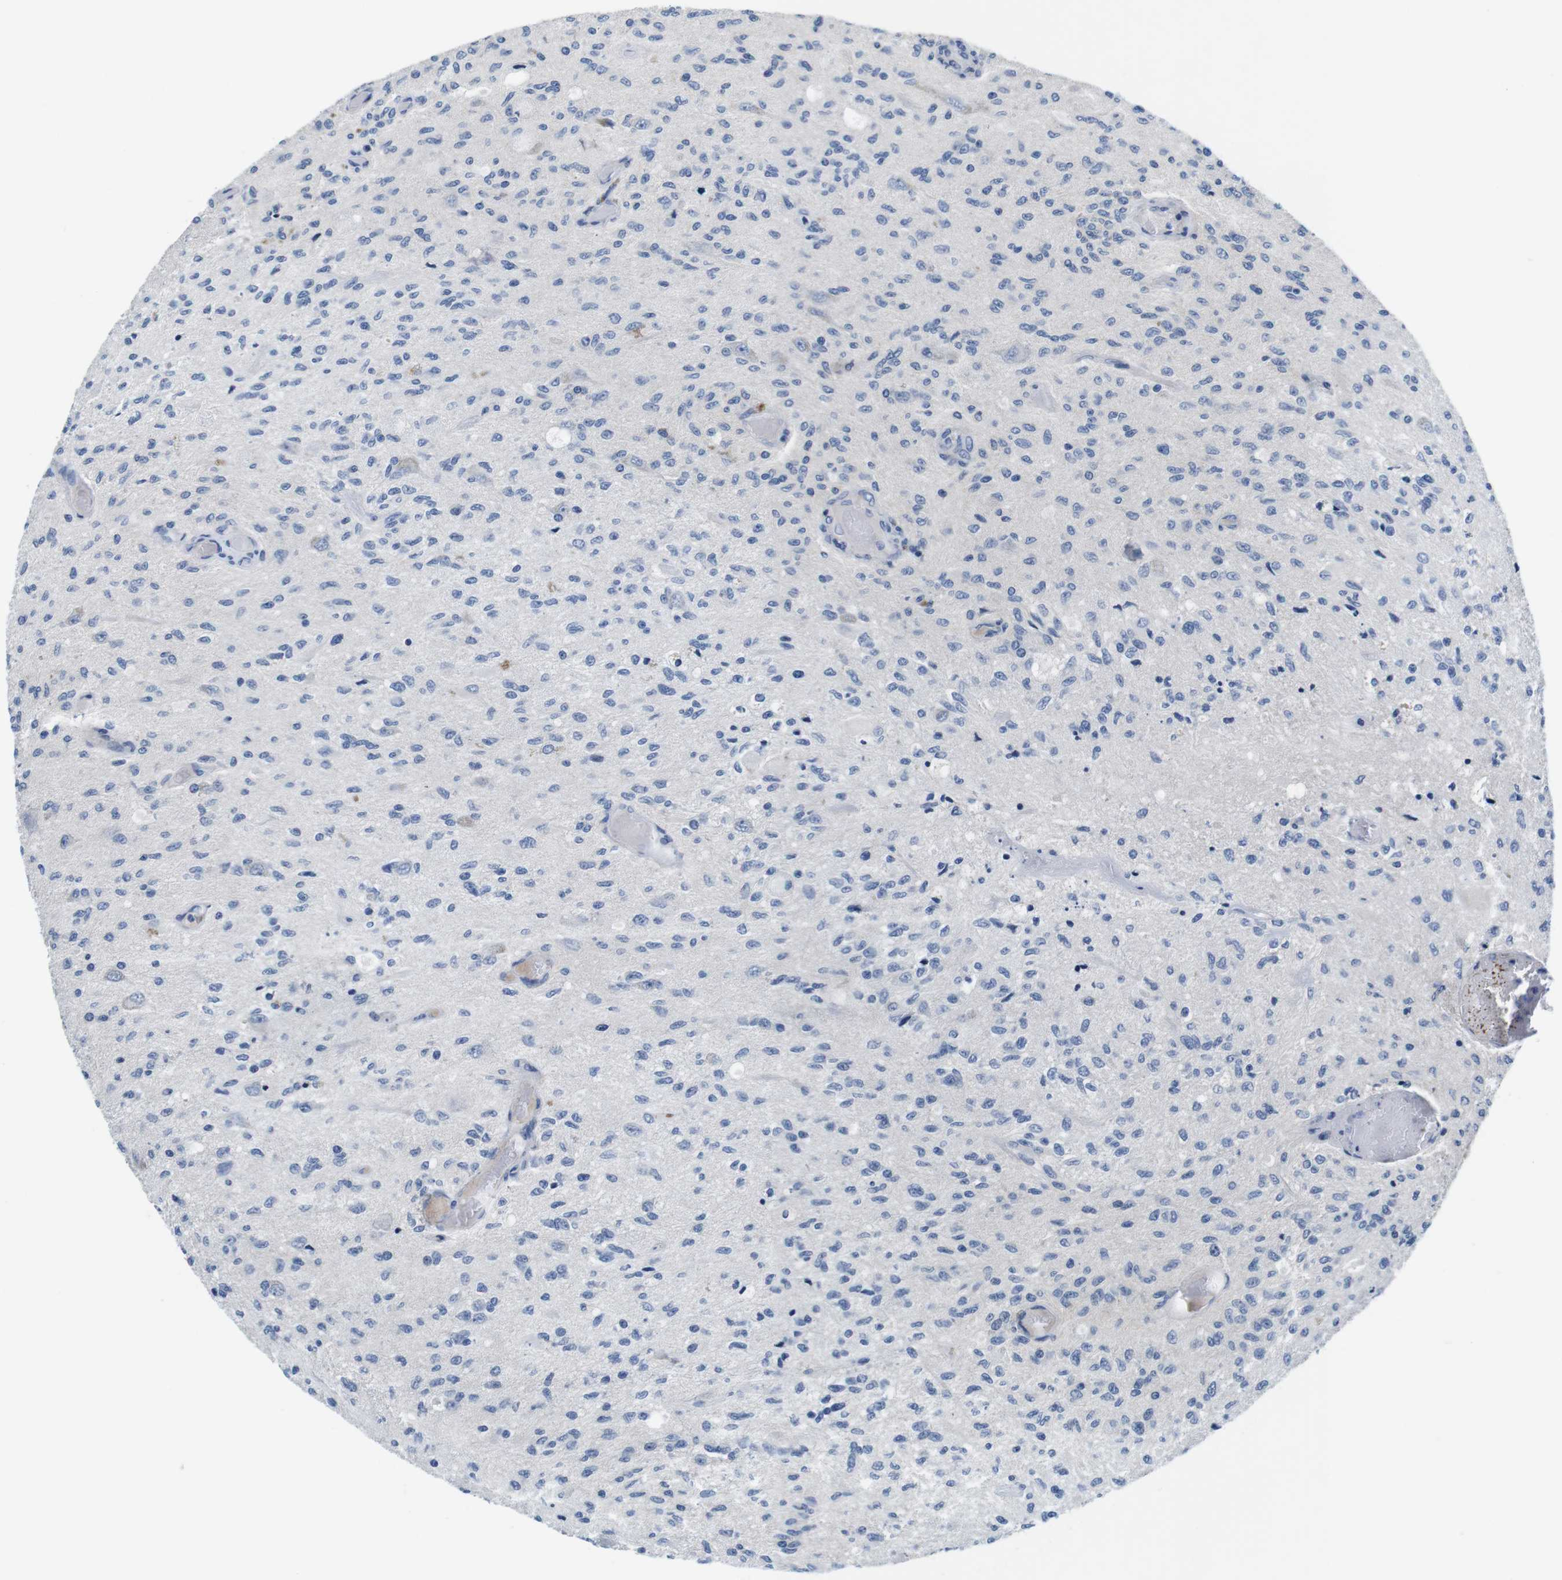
{"staining": {"intensity": "negative", "quantity": "none", "location": "none"}, "tissue": "glioma", "cell_type": "Tumor cells", "image_type": "cancer", "snomed": [{"axis": "morphology", "description": "Normal tissue, NOS"}, {"axis": "morphology", "description": "Glioma, malignant, High grade"}, {"axis": "topography", "description": "Cerebral cortex"}], "caption": "DAB immunohistochemical staining of human glioma displays no significant staining in tumor cells.", "gene": "SCRIB", "patient": {"sex": "male", "age": 77}}